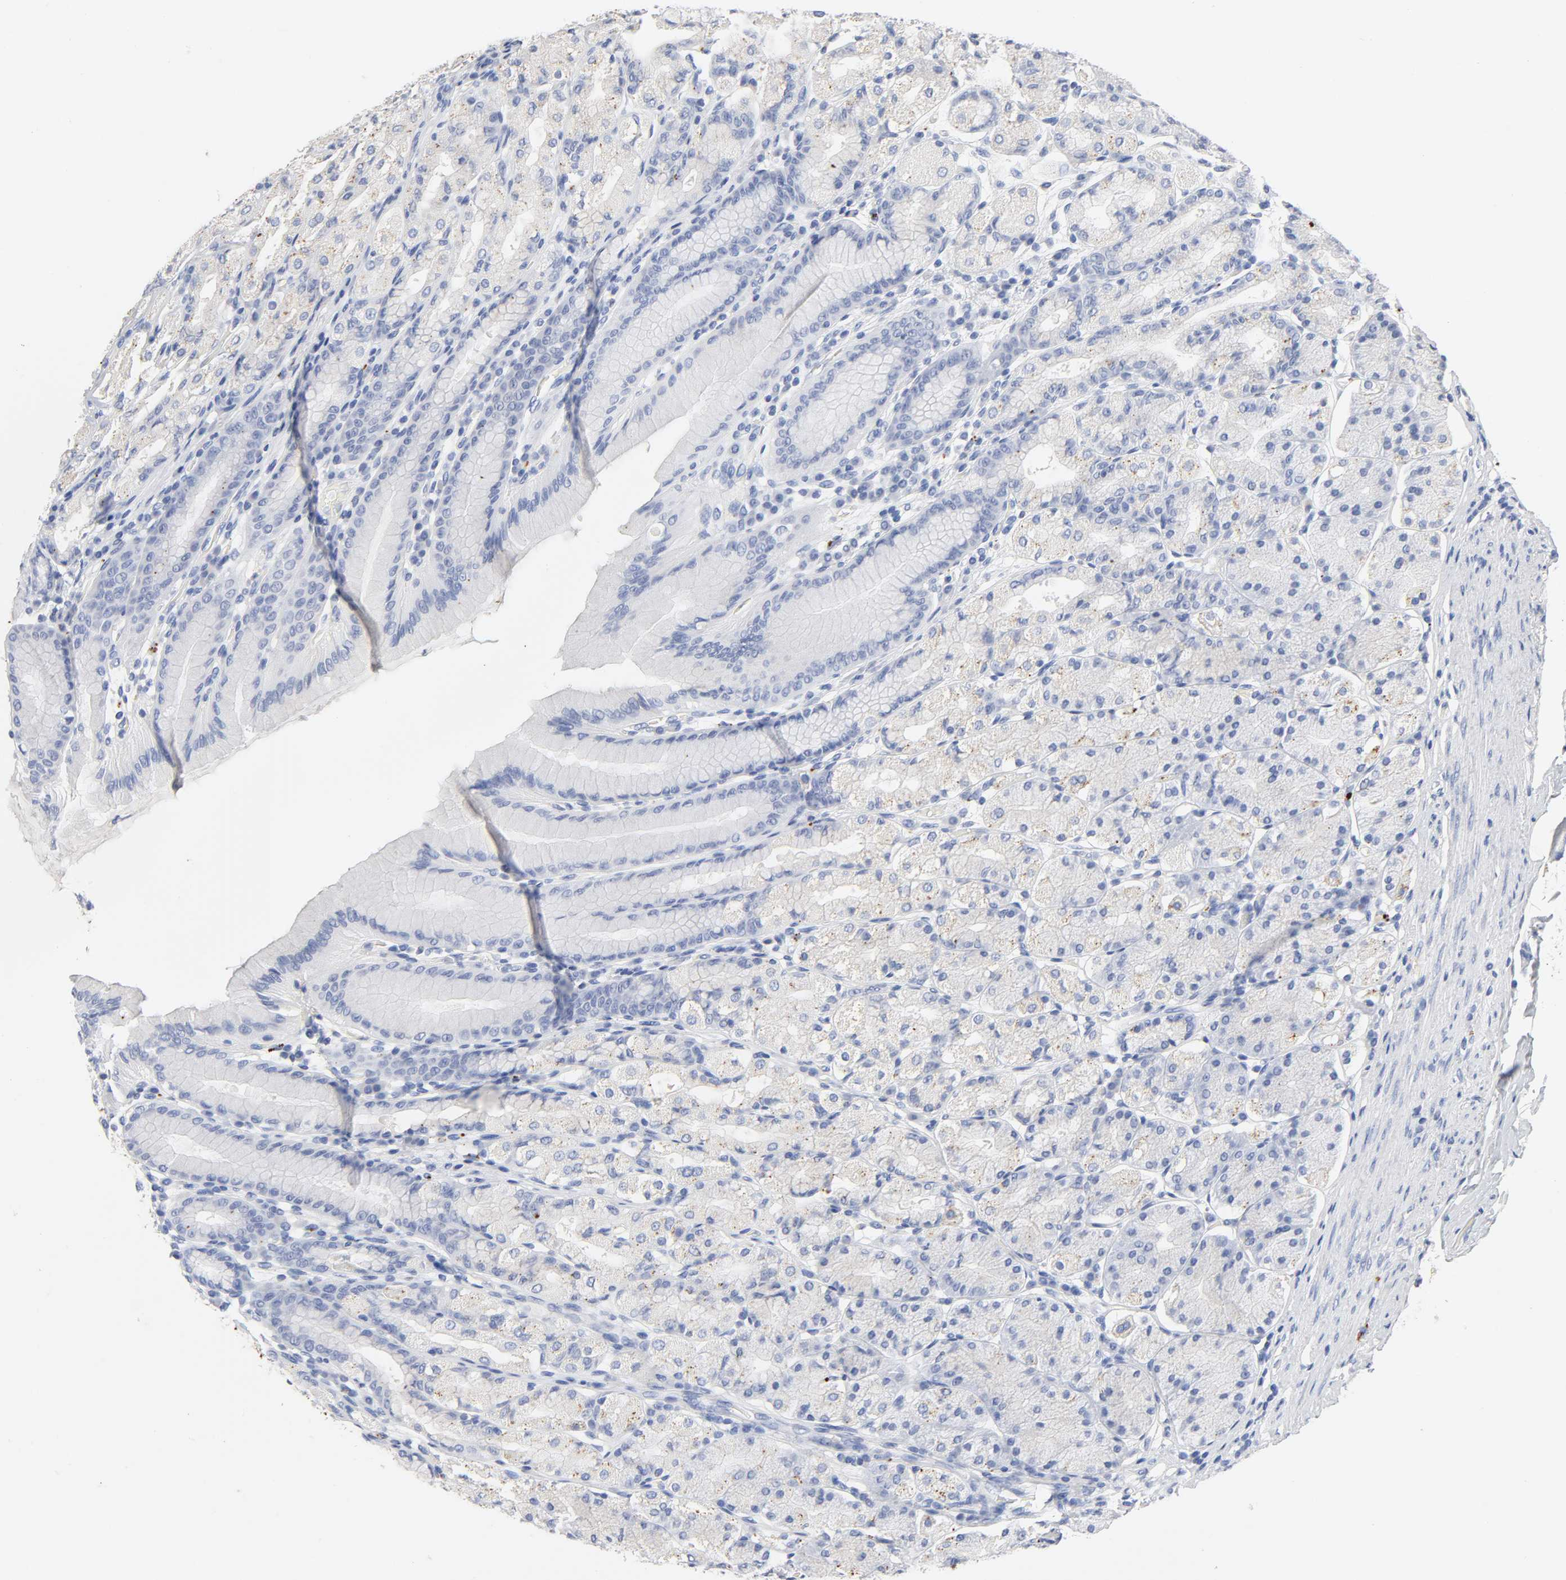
{"staining": {"intensity": "weak", "quantity": "<25%", "location": "cytoplasmic/membranous"}, "tissue": "stomach", "cell_type": "Glandular cells", "image_type": "normal", "snomed": [{"axis": "morphology", "description": "Normal tissue, NOS"}, {"axis": "topography", "description": "Stomach, upper"}], "caption": "Human stomach stained for a protein using immunohistochemistry displays no staining in glandular cells.", "gene": "PLP1", "patient": {"sex": "male", "age": 68}}